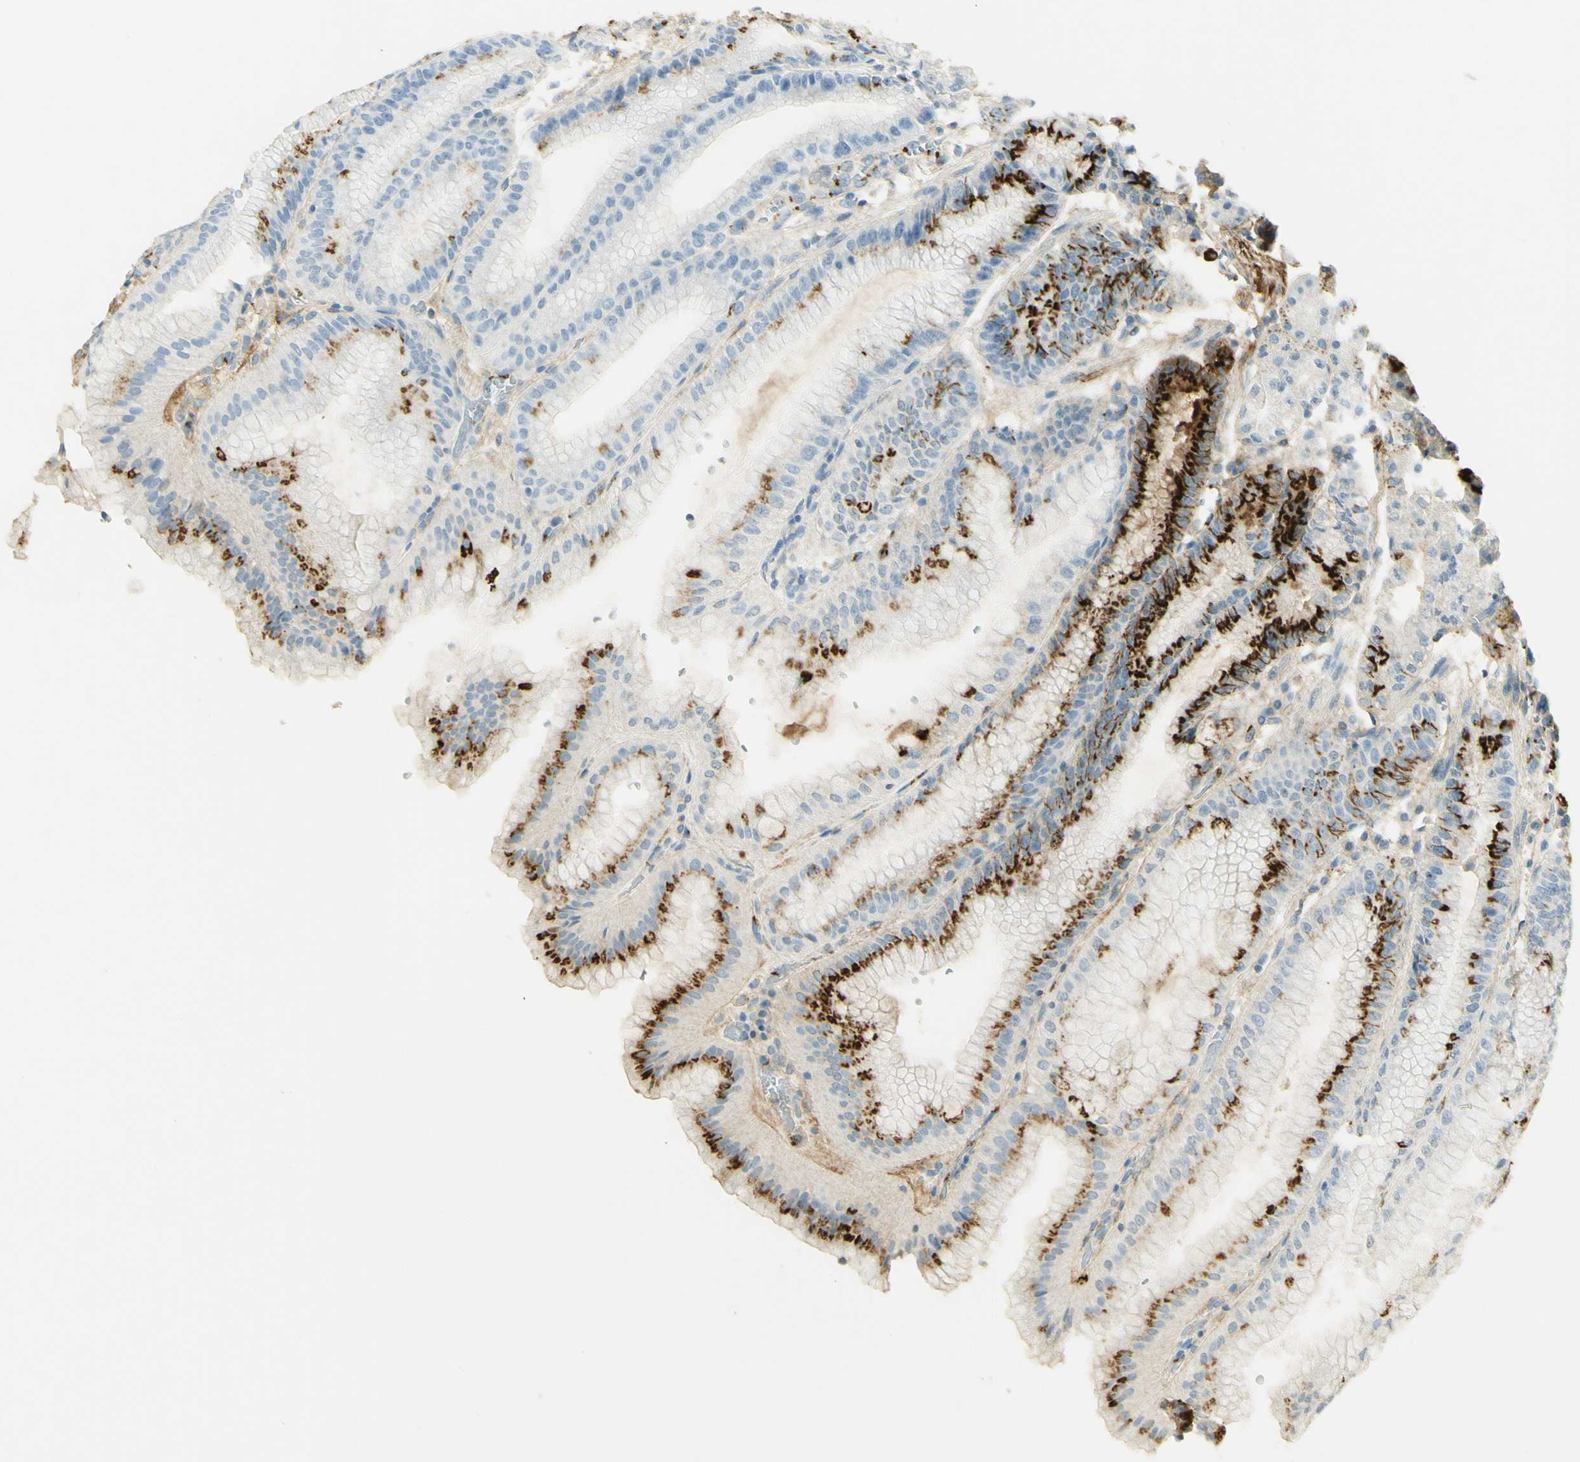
{"staining": {"intensity": "strong", "quantity": "25%-75%", "location": "cytoplasmic/membranous"}, "tissue": "stomach", "cell_type": "Glandular cells", "image_type": "normal", "snomed": [{"axis": "morphology", "description": "Normal tissue, NOS"}, {"axis": "topography", "description": "Stomach, lower"}], "caption": "An IHC histopathology image of benign tissue is shown. Protein staining in brown shows strong cytoplasmic/membranous positivity in stomach within glandular cells.", "gene": "TNN", "patient": {"sex": "male", "age": 71}}